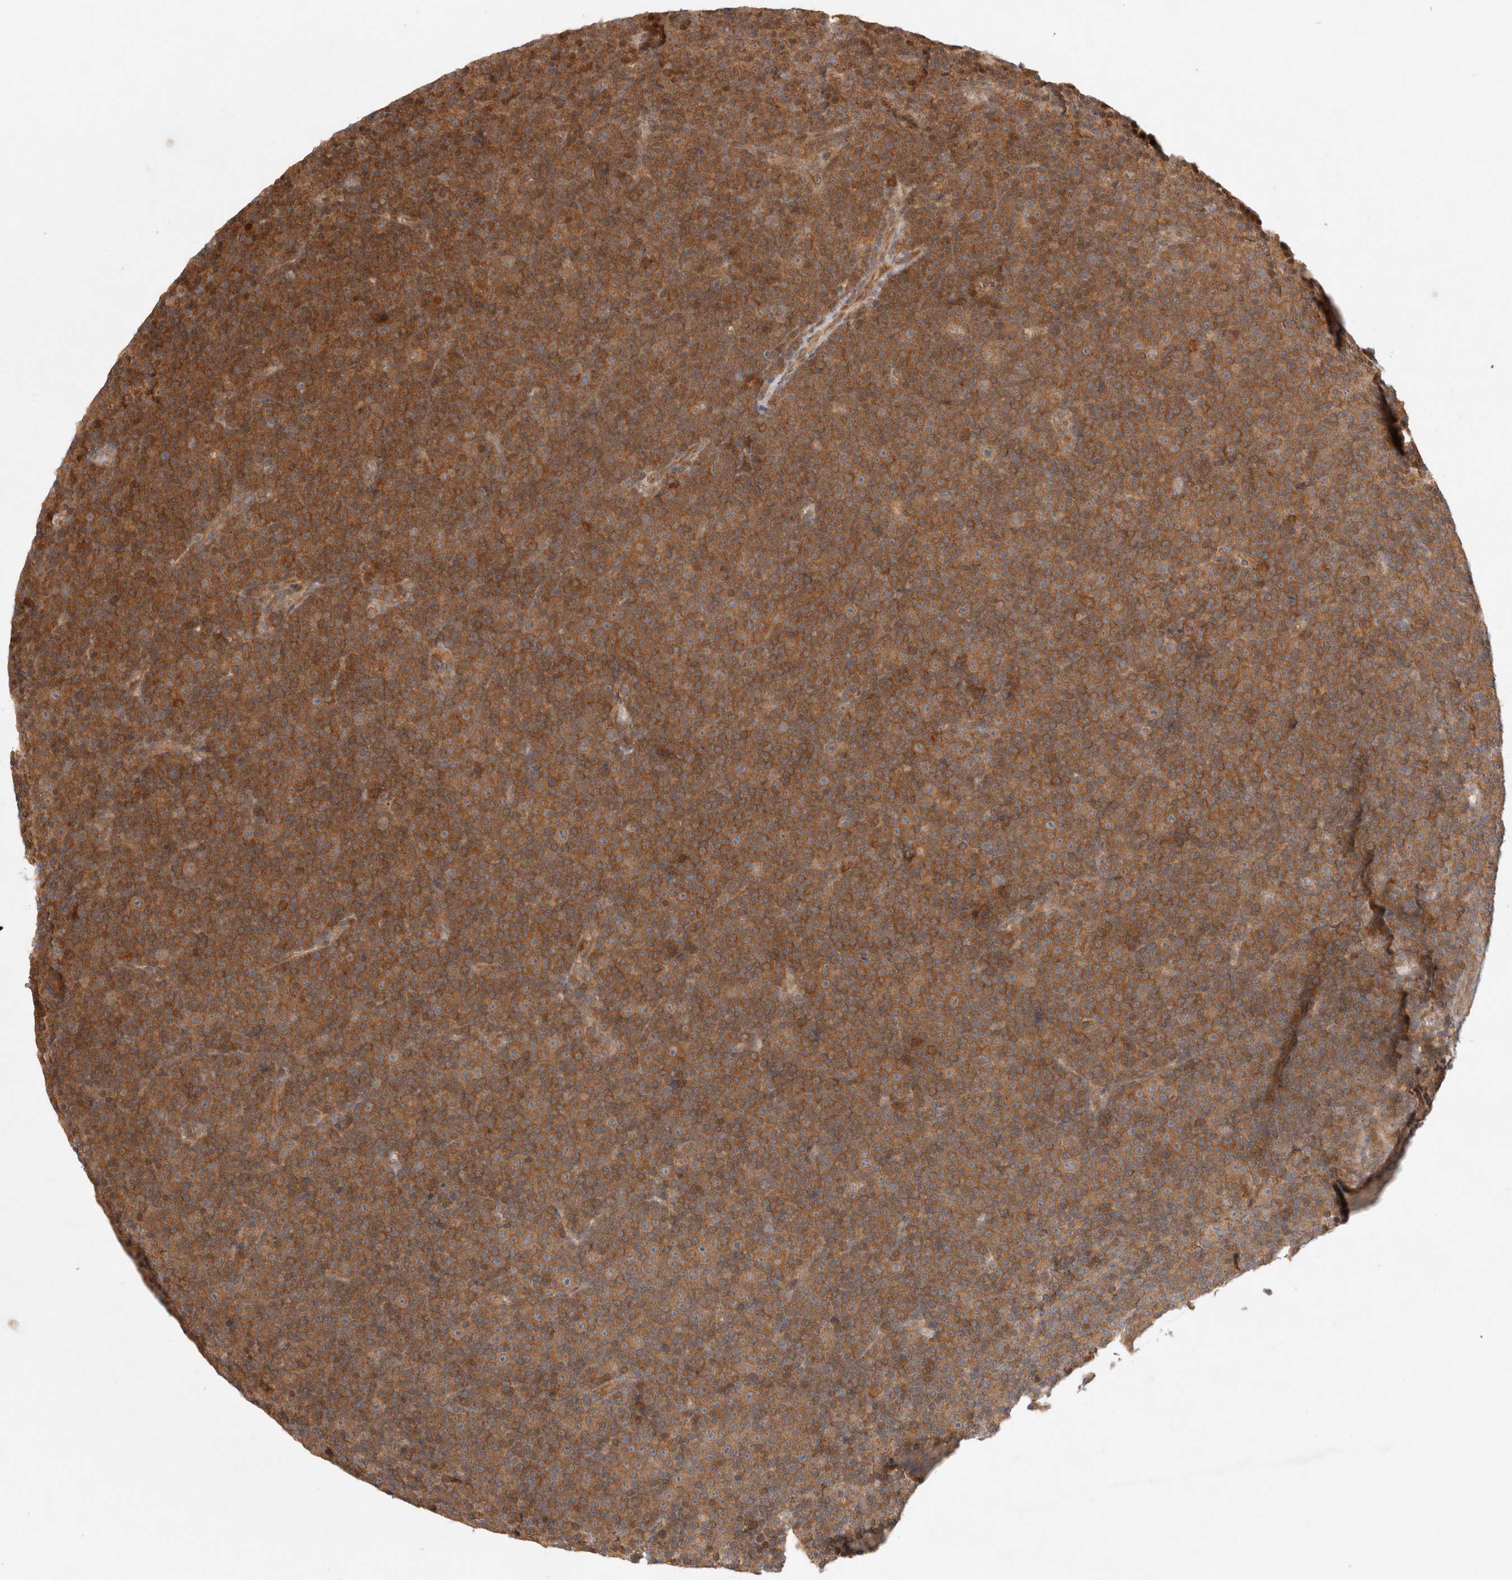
{"staining": {"intensity": "moderate", "quantity": ">75%", "location": "cytoplasmic/membranous"}, "tissue": "lymphoma", "cell_type": "Tumor cells", "image_type": "cancer", "snomed": [{"axis": "morphology", "description": "Malignant lymphoma, non-Hodgkin's type, Low grade"}, {"axis": "topography", "description": "Lymph node"}], "caption": "Moderate cytoplasmic/membranous positivity for a protein is identified in about >75% of tumor cells of lymphoma using immunohistochemistry.", "gene": "HTT", "patient": {"sex": "female", "age": 67}}